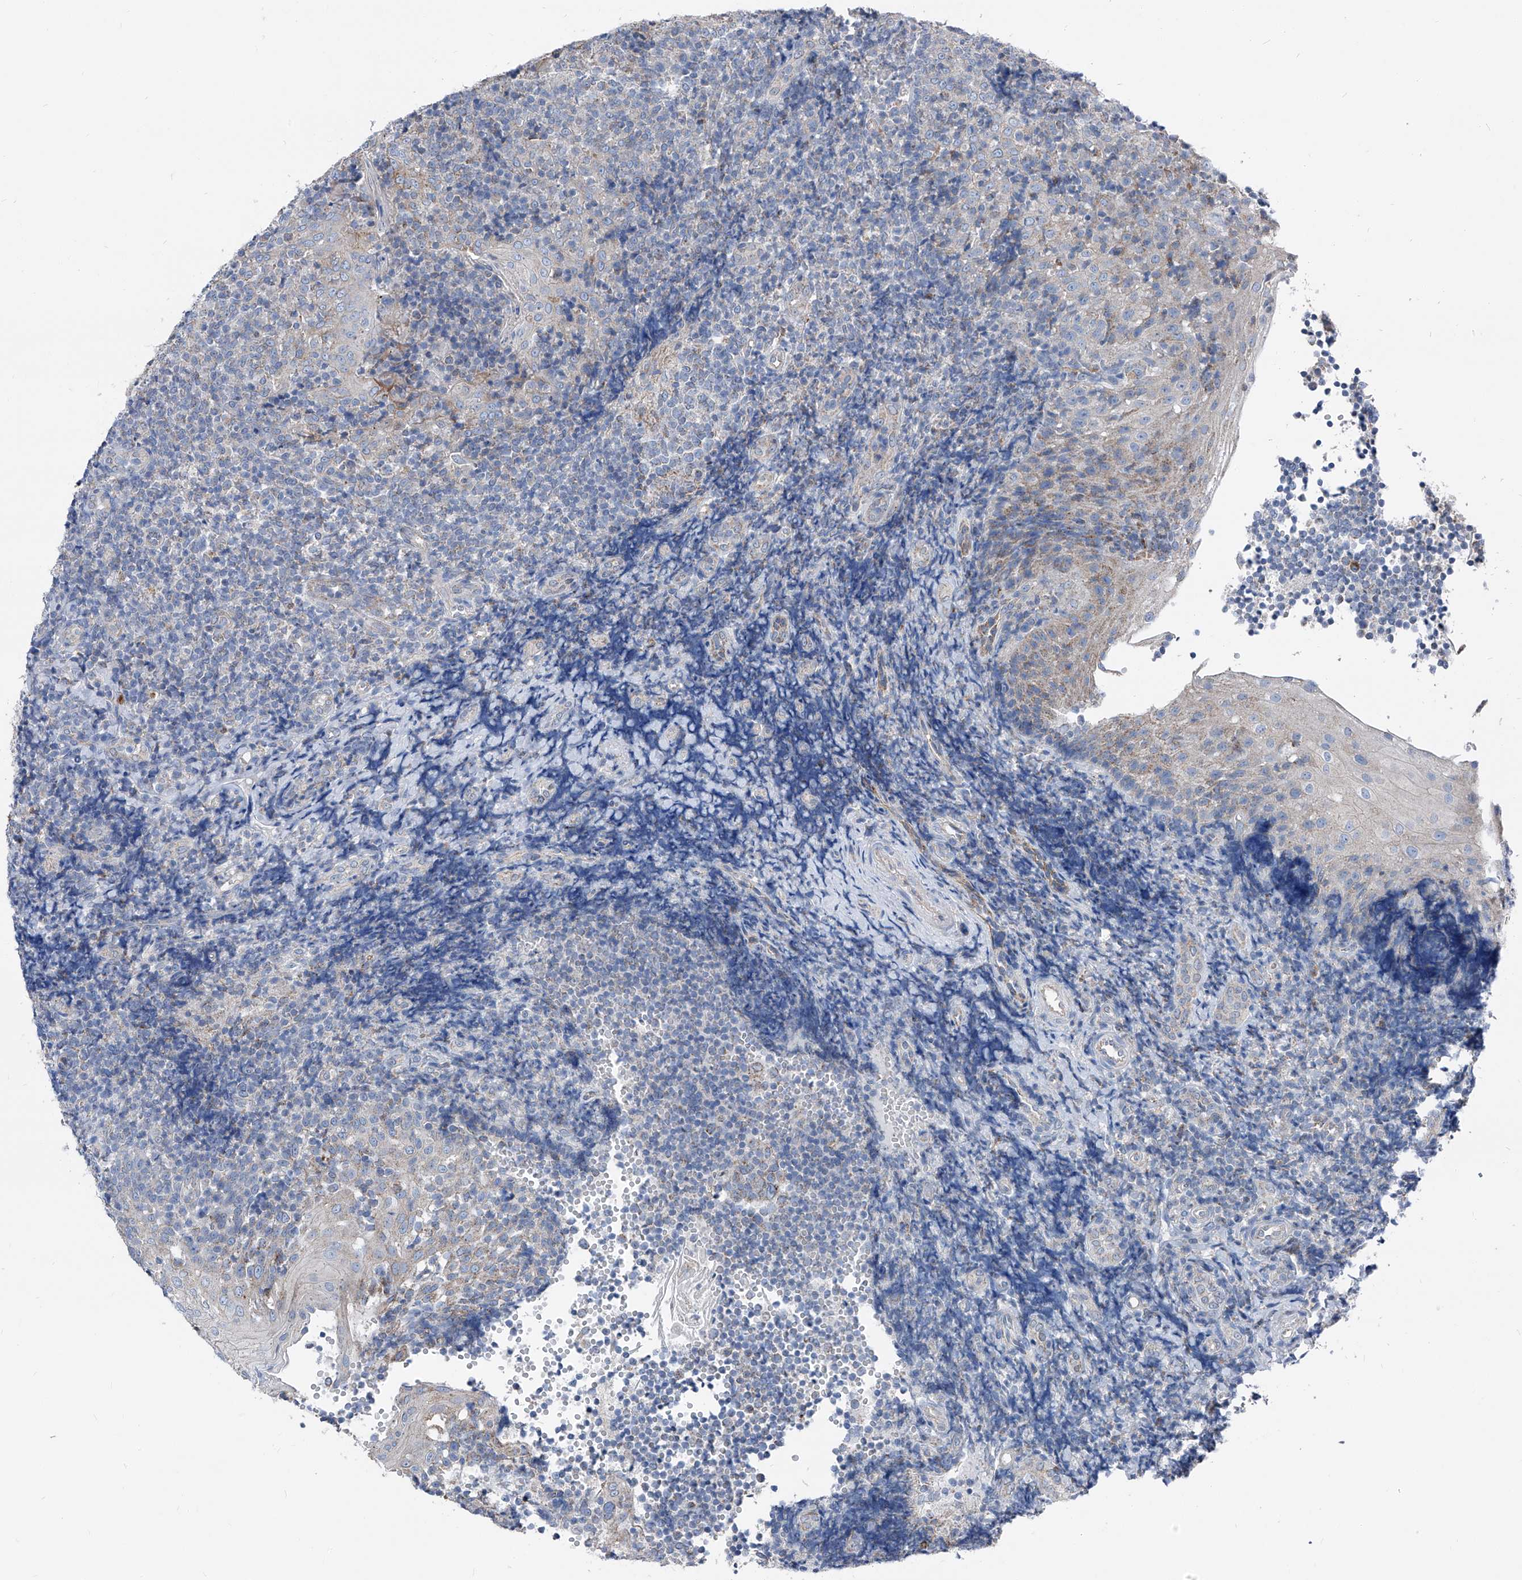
{"staining": {"intensity": "weak", "quantity": "25%-75%", "location": "cytoplasmic/membranous"}, "tissue": "tonsil", "cell_type": "Germinal center cells", "image_type": "normal", "snomed": [{"axis": "morphology", "description": "Normal tissue, NOS"}, {"axis": "topography", "description": "Tonsil"}], "caption": "Brown immunohistochemical staining in unremarkable human tonsil displays weak cytoplasmic/membranous staining in approximately 25%-75% of germinal center cells.", "gene": "AGPS", "patient": {"sex": "female", "age": 40}}